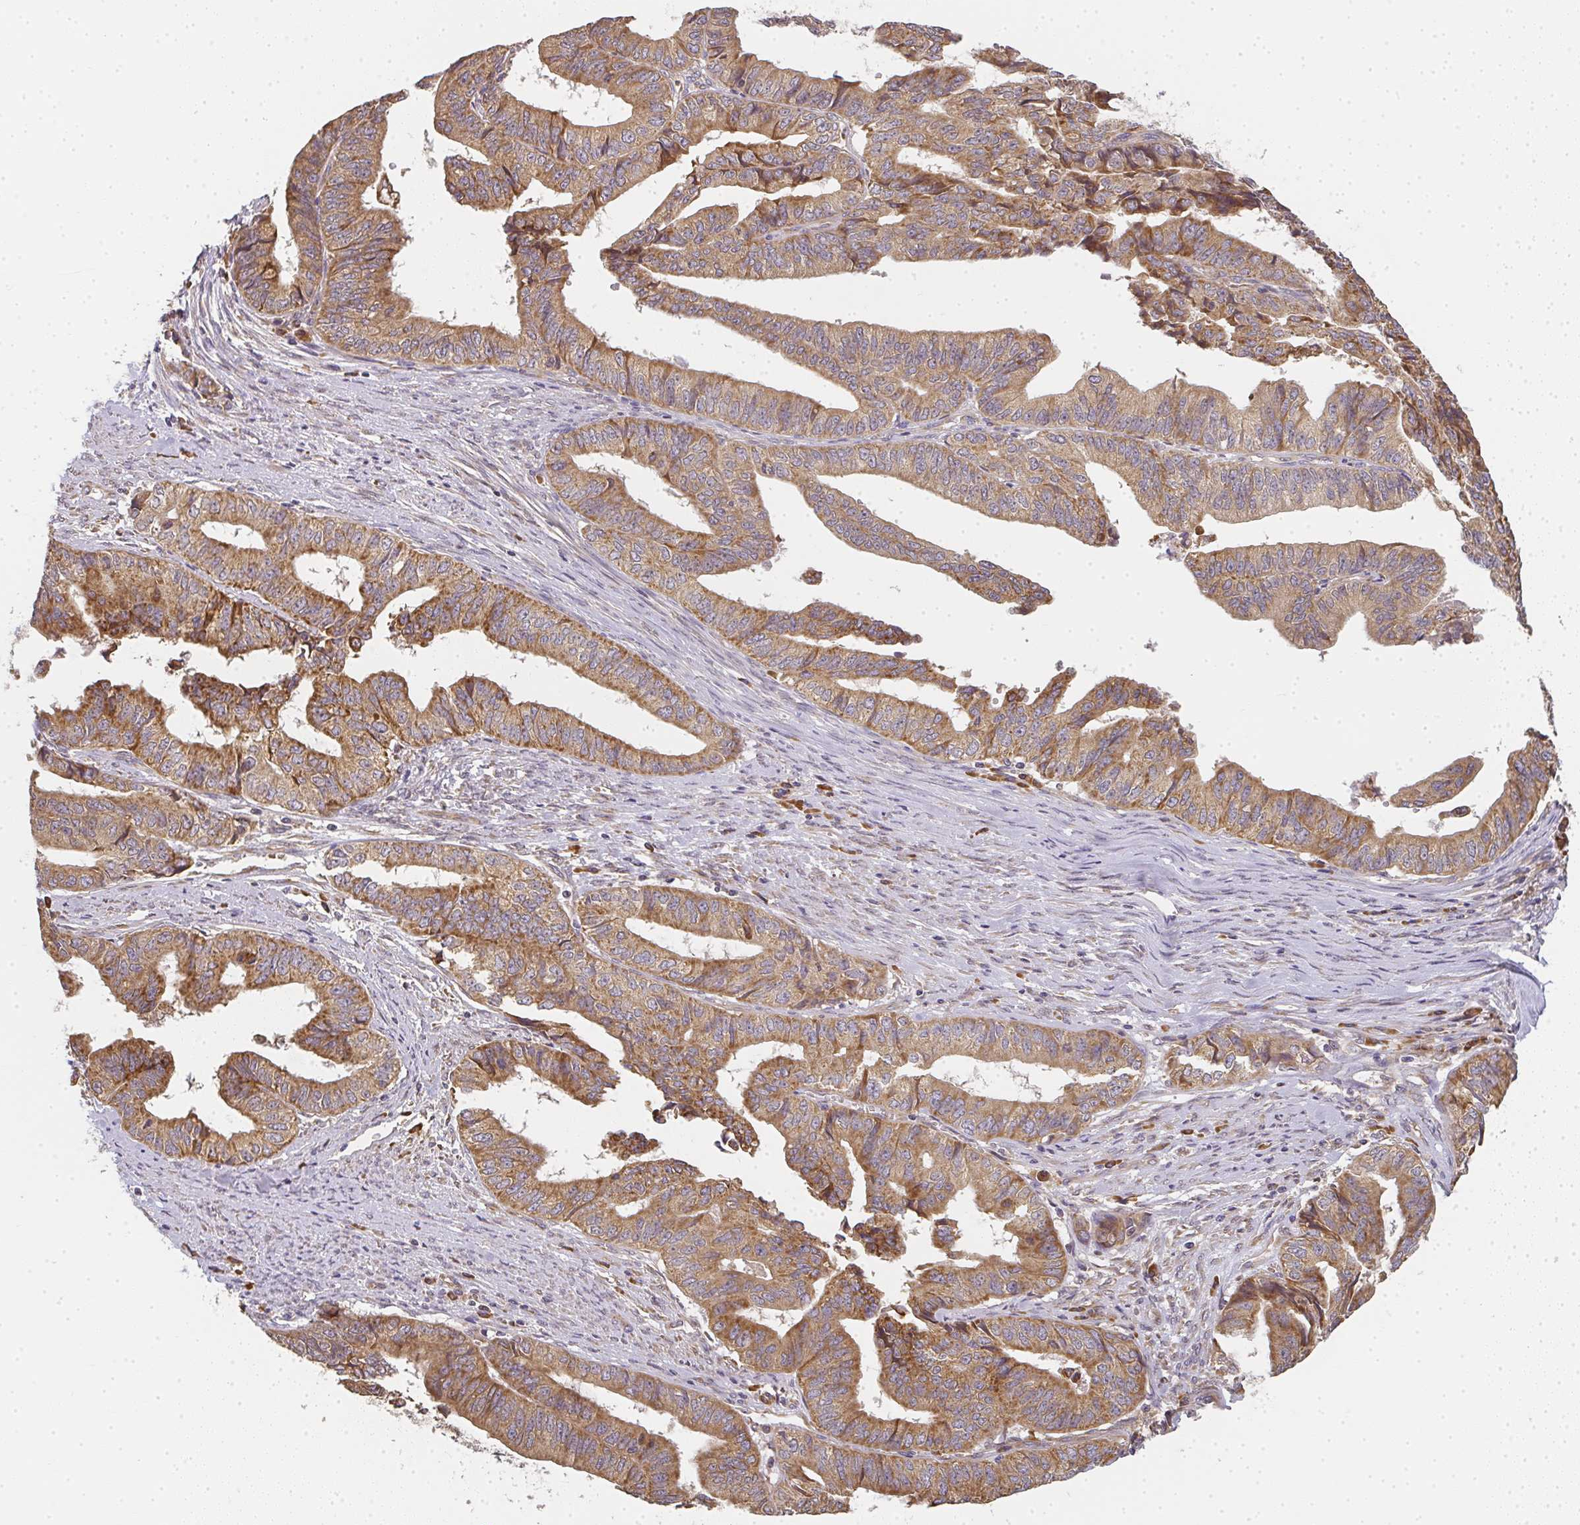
{"staining": {"intensity": "moderate", "quantity": ">75%", "location": "cytoplasmic/membranous"}, "tissue": "endometrial cancer", "cell_type": "Tumor cells", "image_type": "cancer", "snomed": [{"axis": "morphology", "description": "Adenocarcinoma, NOS"}, {"axis": "topography", "description": "Endometrium"}], "caption": "About >75% of tumor cells in human endometrial cancer reveal moderate cytoplasmic/membranous protein staining as visualized by brown immunohistochemical staining.", "gene": "SLC35B3", "patient": {"sex": "female", "age": 65}}